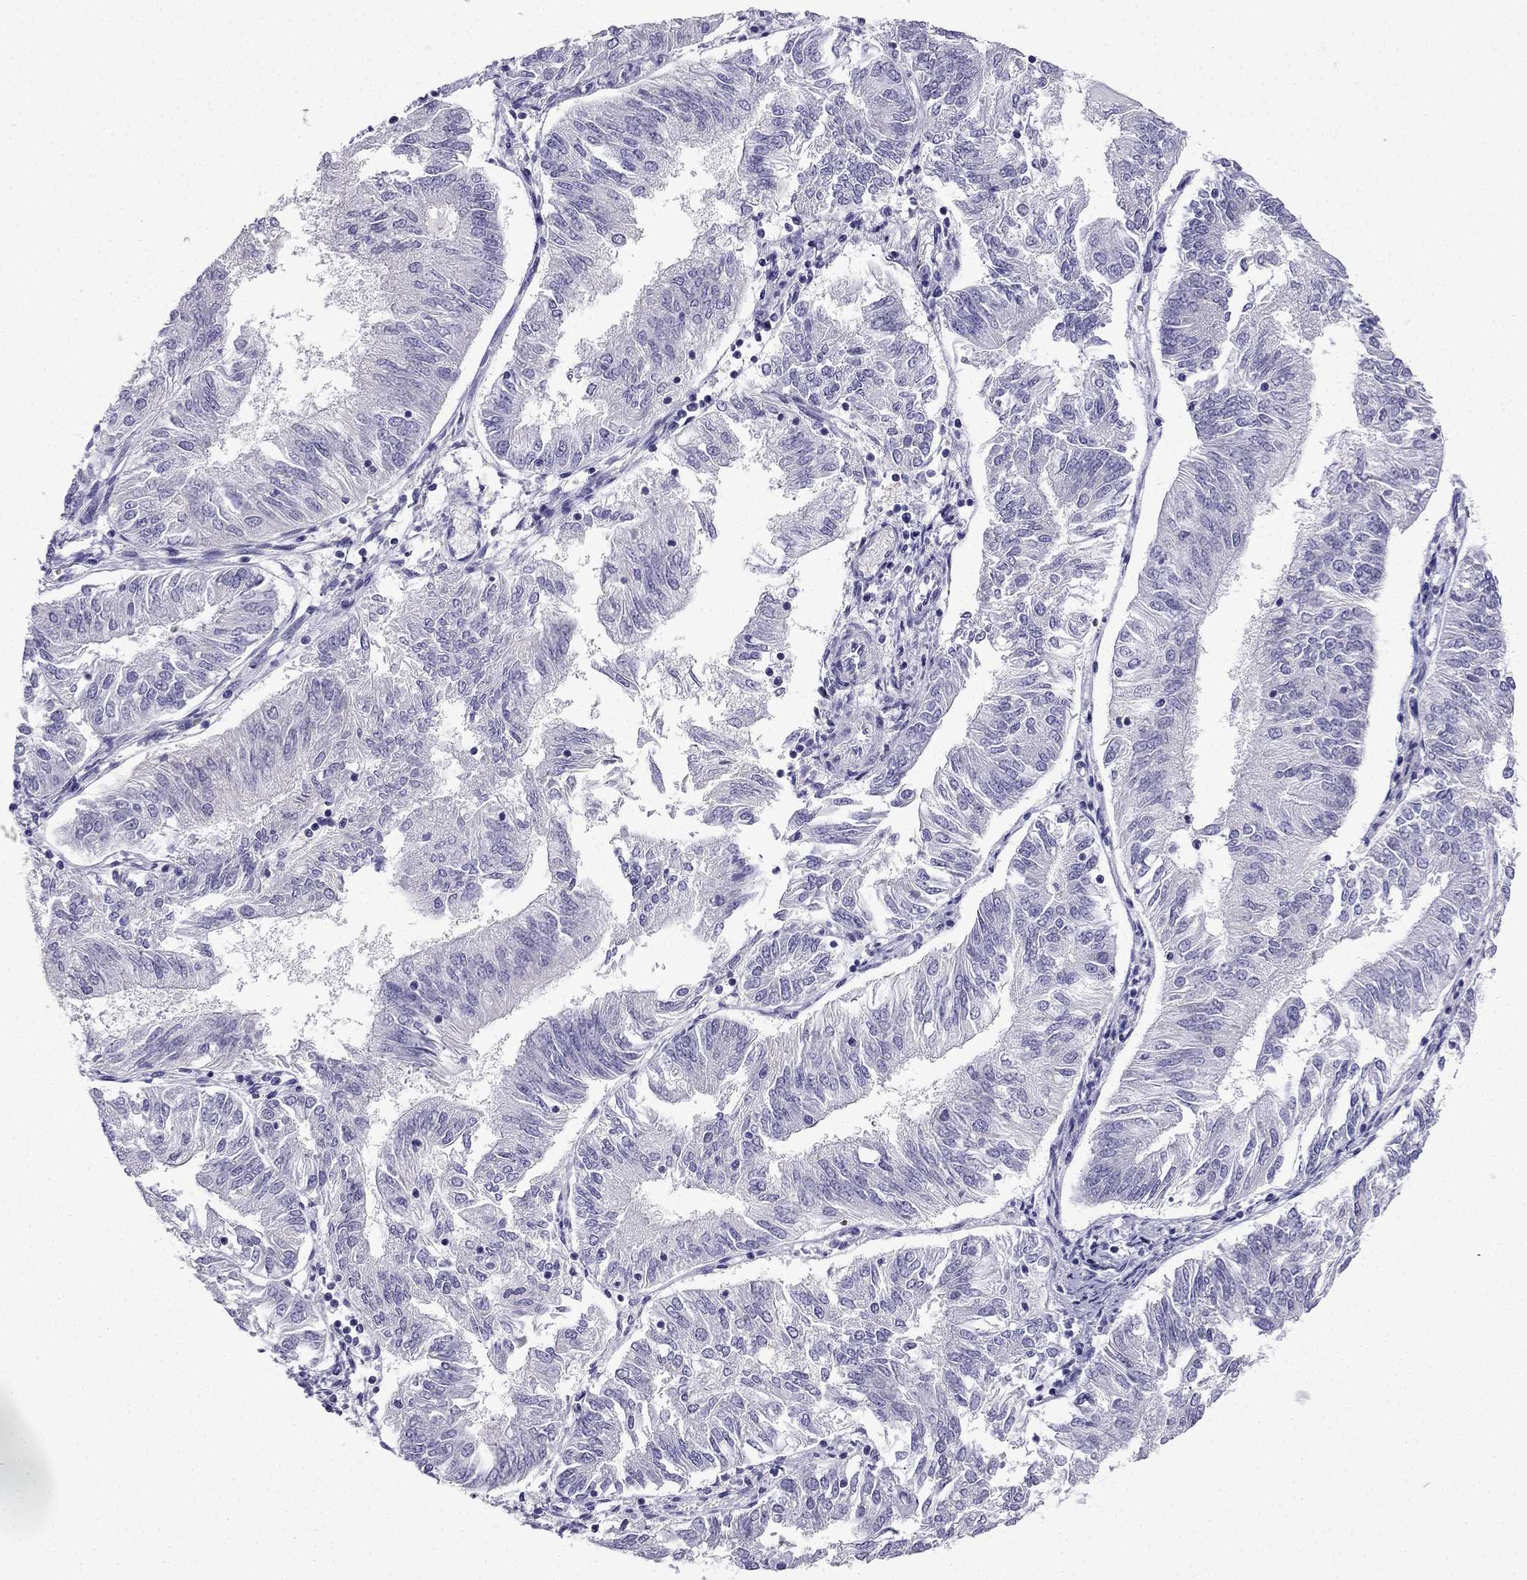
{"staining": {"intensity": "negative", "quantity": "none", "location": "none"}, "tissue": "endometrial cancer", "cell_type": "Tumor cells", "image_type": "cancer", "snomed": [{"axis": "morphology", "description": "Adenocarcinoma, NOS"}, {"axis": "topography", "description": "Endometrium"}], "caption": "Tumor cells show no significant protein positivity in endometrial cancer (adenocarcinoma).", "gene": "NPTX1", "patient": {"sex": "female", "age": 58}}